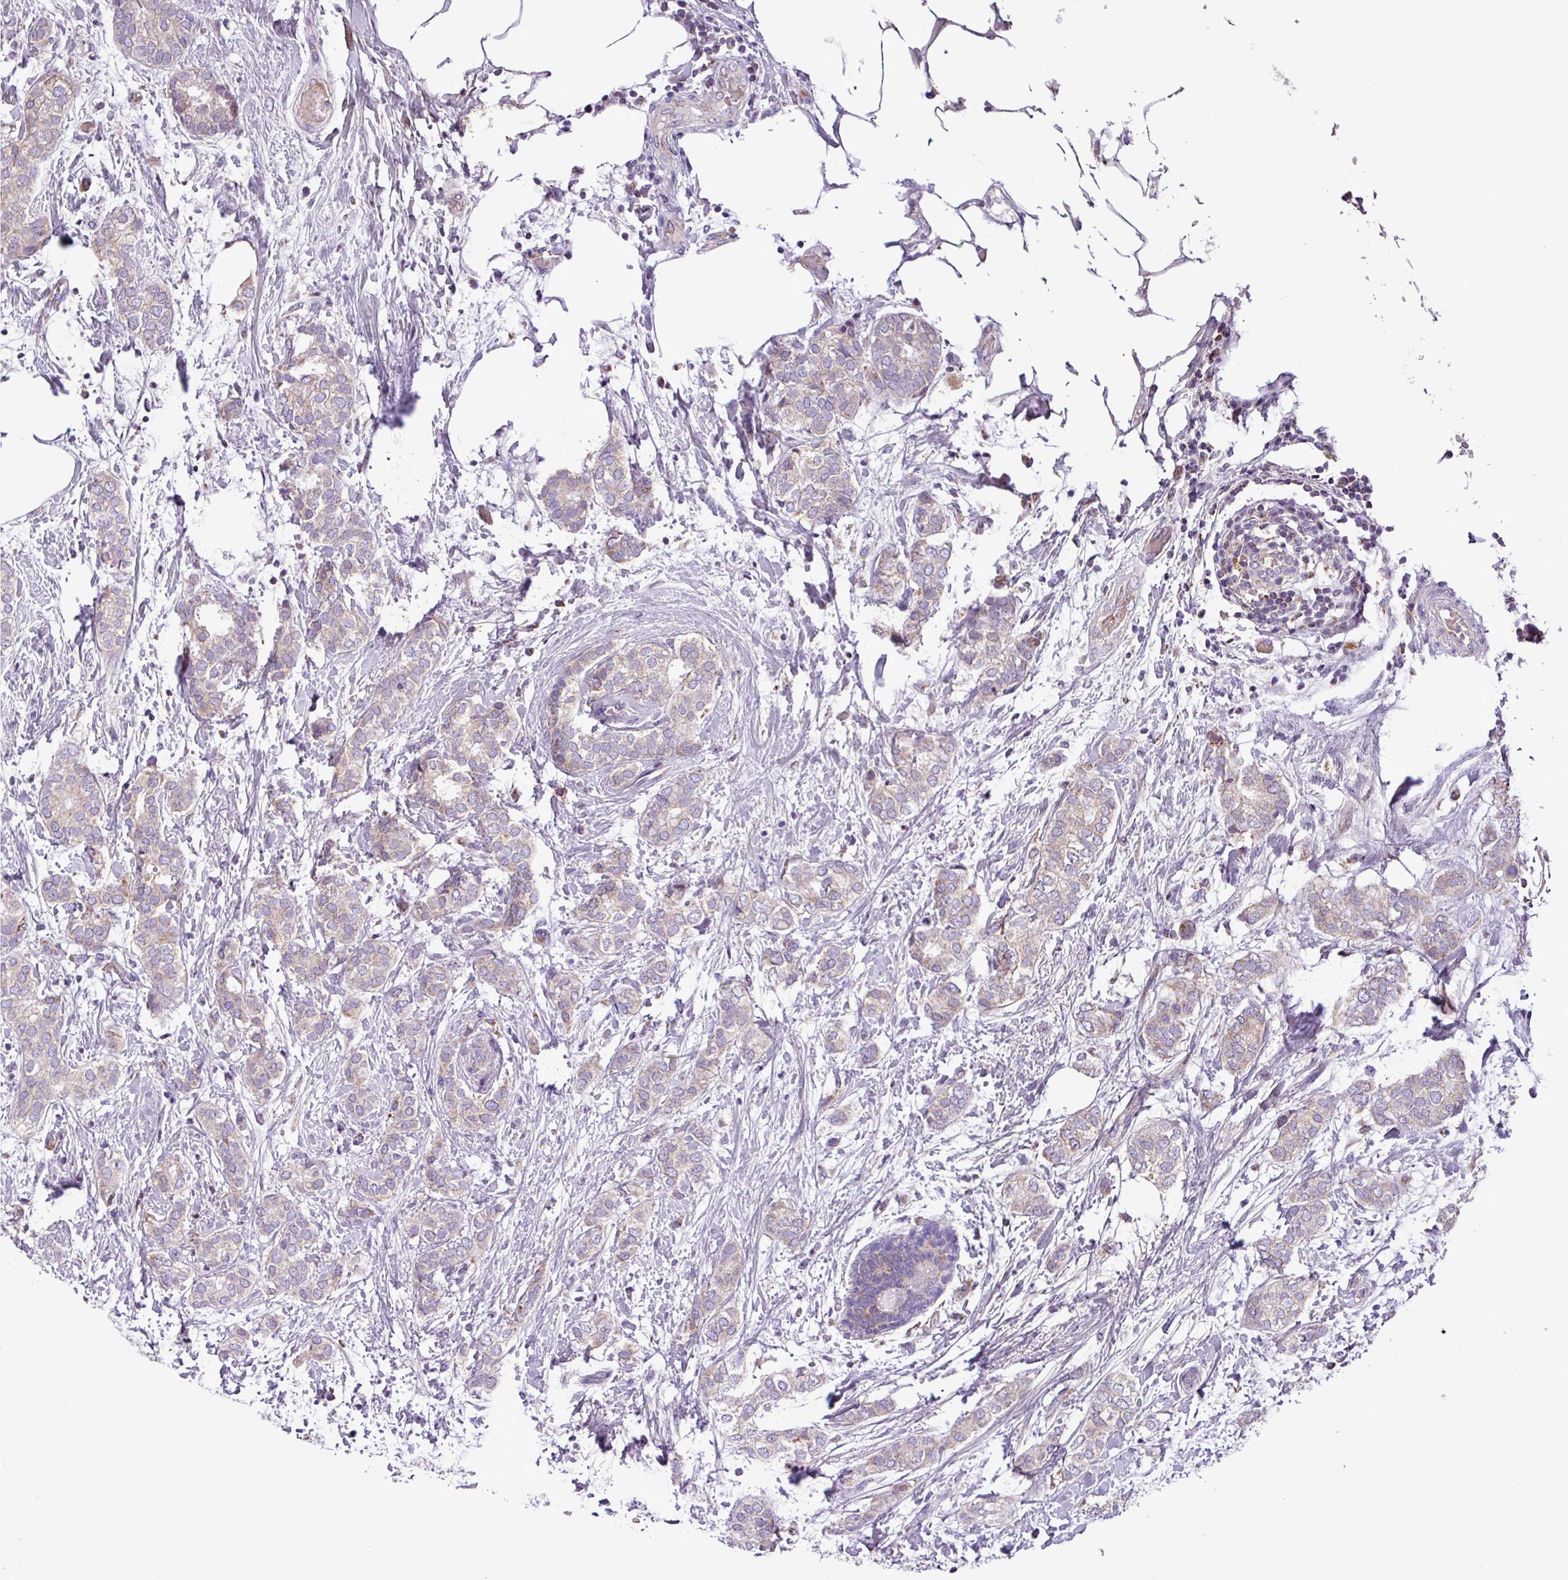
{"staining": {"intensity": "negative", "quantity": "none", "location": "none"}, "tissue": "breast cancer", "cell_type": "Tumor cells", "image_type": "cancer", "snomed": [{"axis": "morphology", "description": "Duct carcinoma"}, {"axis": "topography", "description": "Breast"}], "caption": "IHC histopathology image of neoplastic tissue: human breast cancer (intraductal carcinoma) stained with DAB (3,3'-diaminobenzidine) displays no significant protein expression in tumor cells.", "gene": "FAM183A", "patient": {"sex": "female", "age": 73}}